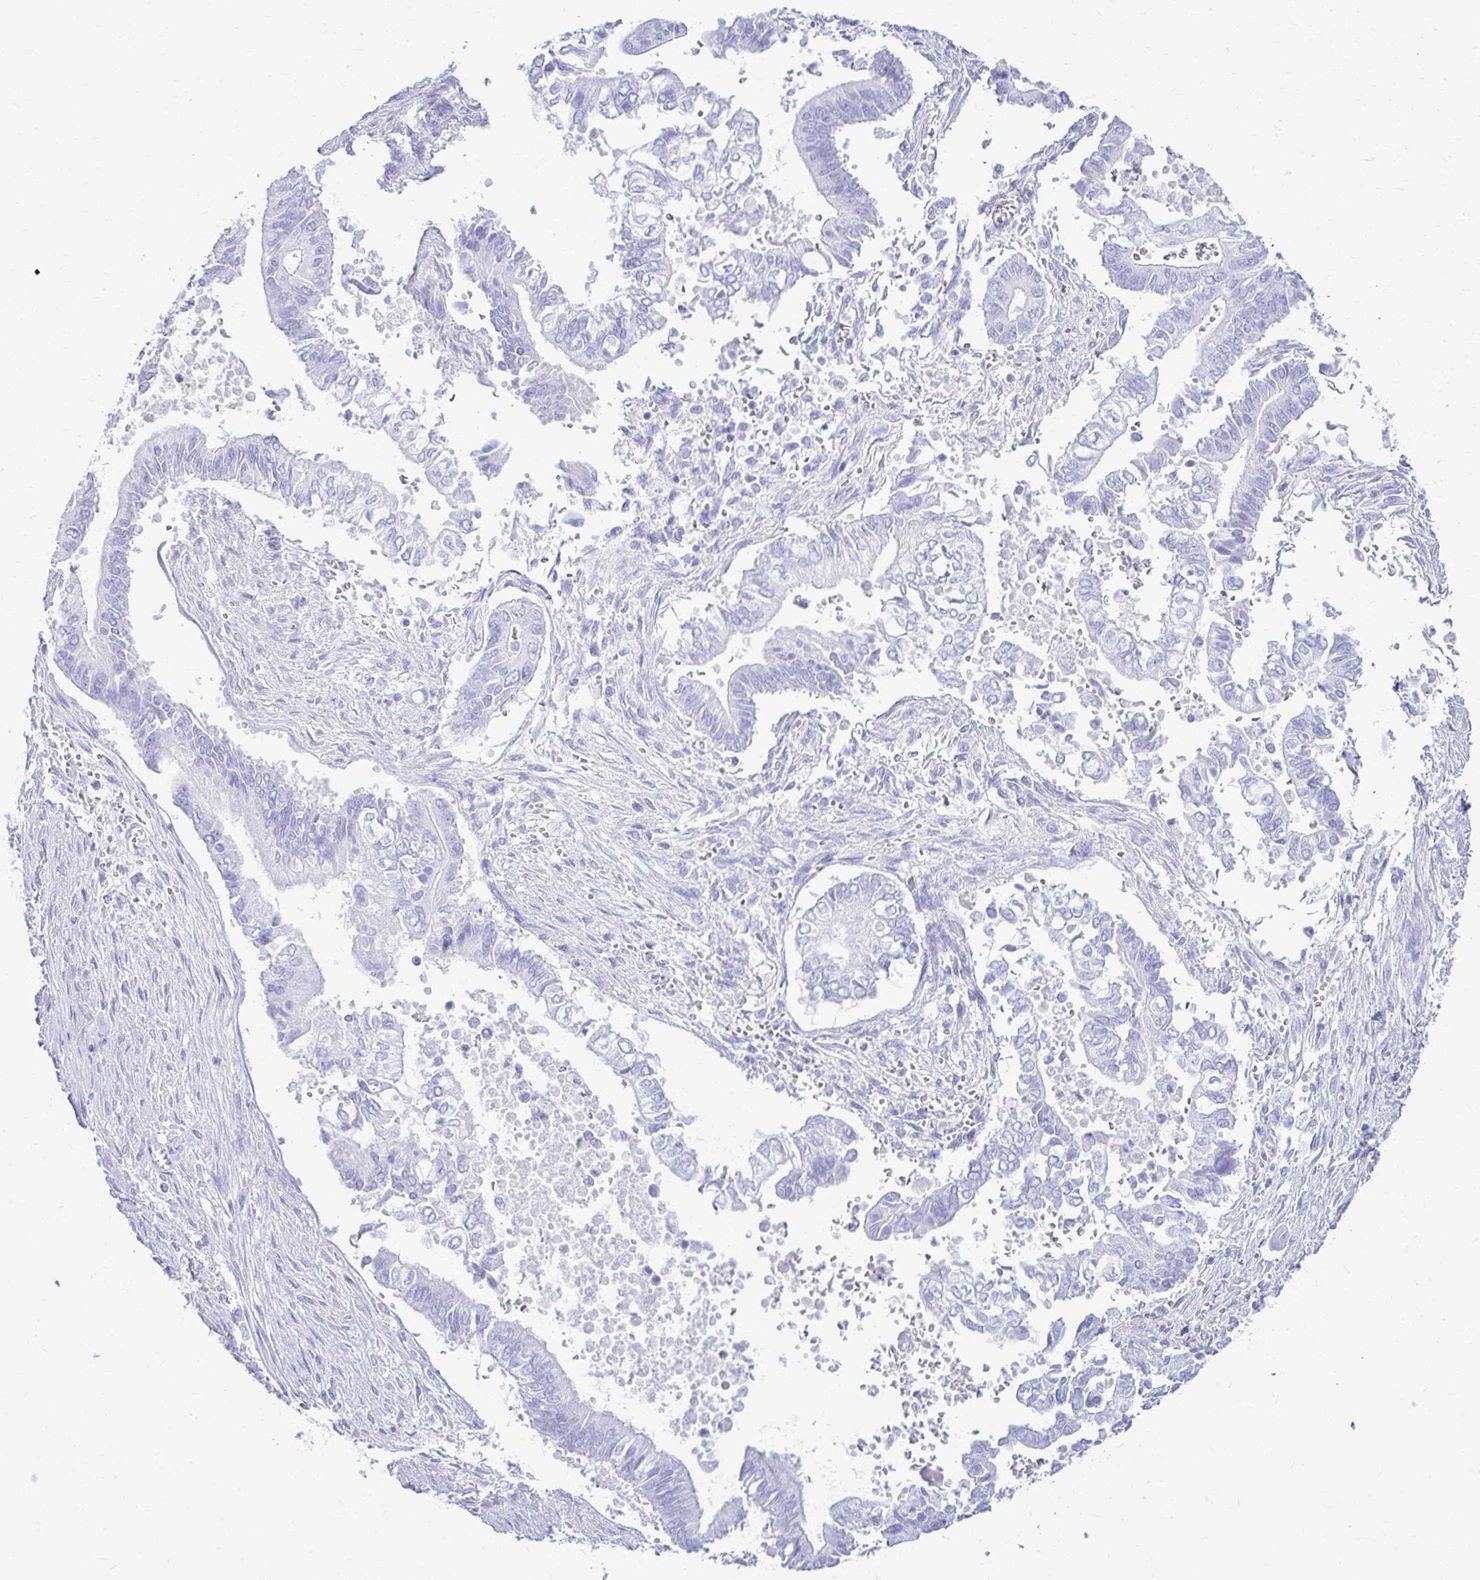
{"staining": {"intensity": "negative", "quantity": "none", "location": "none"}, "tissue": "pancreatic cancer", "cell_type": "Tumor cells", "image_type": "cancer", "snomed": [{"axis": "morphology", "description": "Adenocarcinoma, NOS"}, {"axis": "topography", "description": "Pancreas"}], "caption": "Tumor cells show no significant staining in pancreatic adenocarcinoma. The staining was performed using DAB (3,3'-diaminobenzidine) to visualize the protein expression in brown, while the nuclei were stained in blue with hematoxylin (Magnification: 20x).", "gene": "ATP4B", "patient": {"sex": "male", "age": 68}}